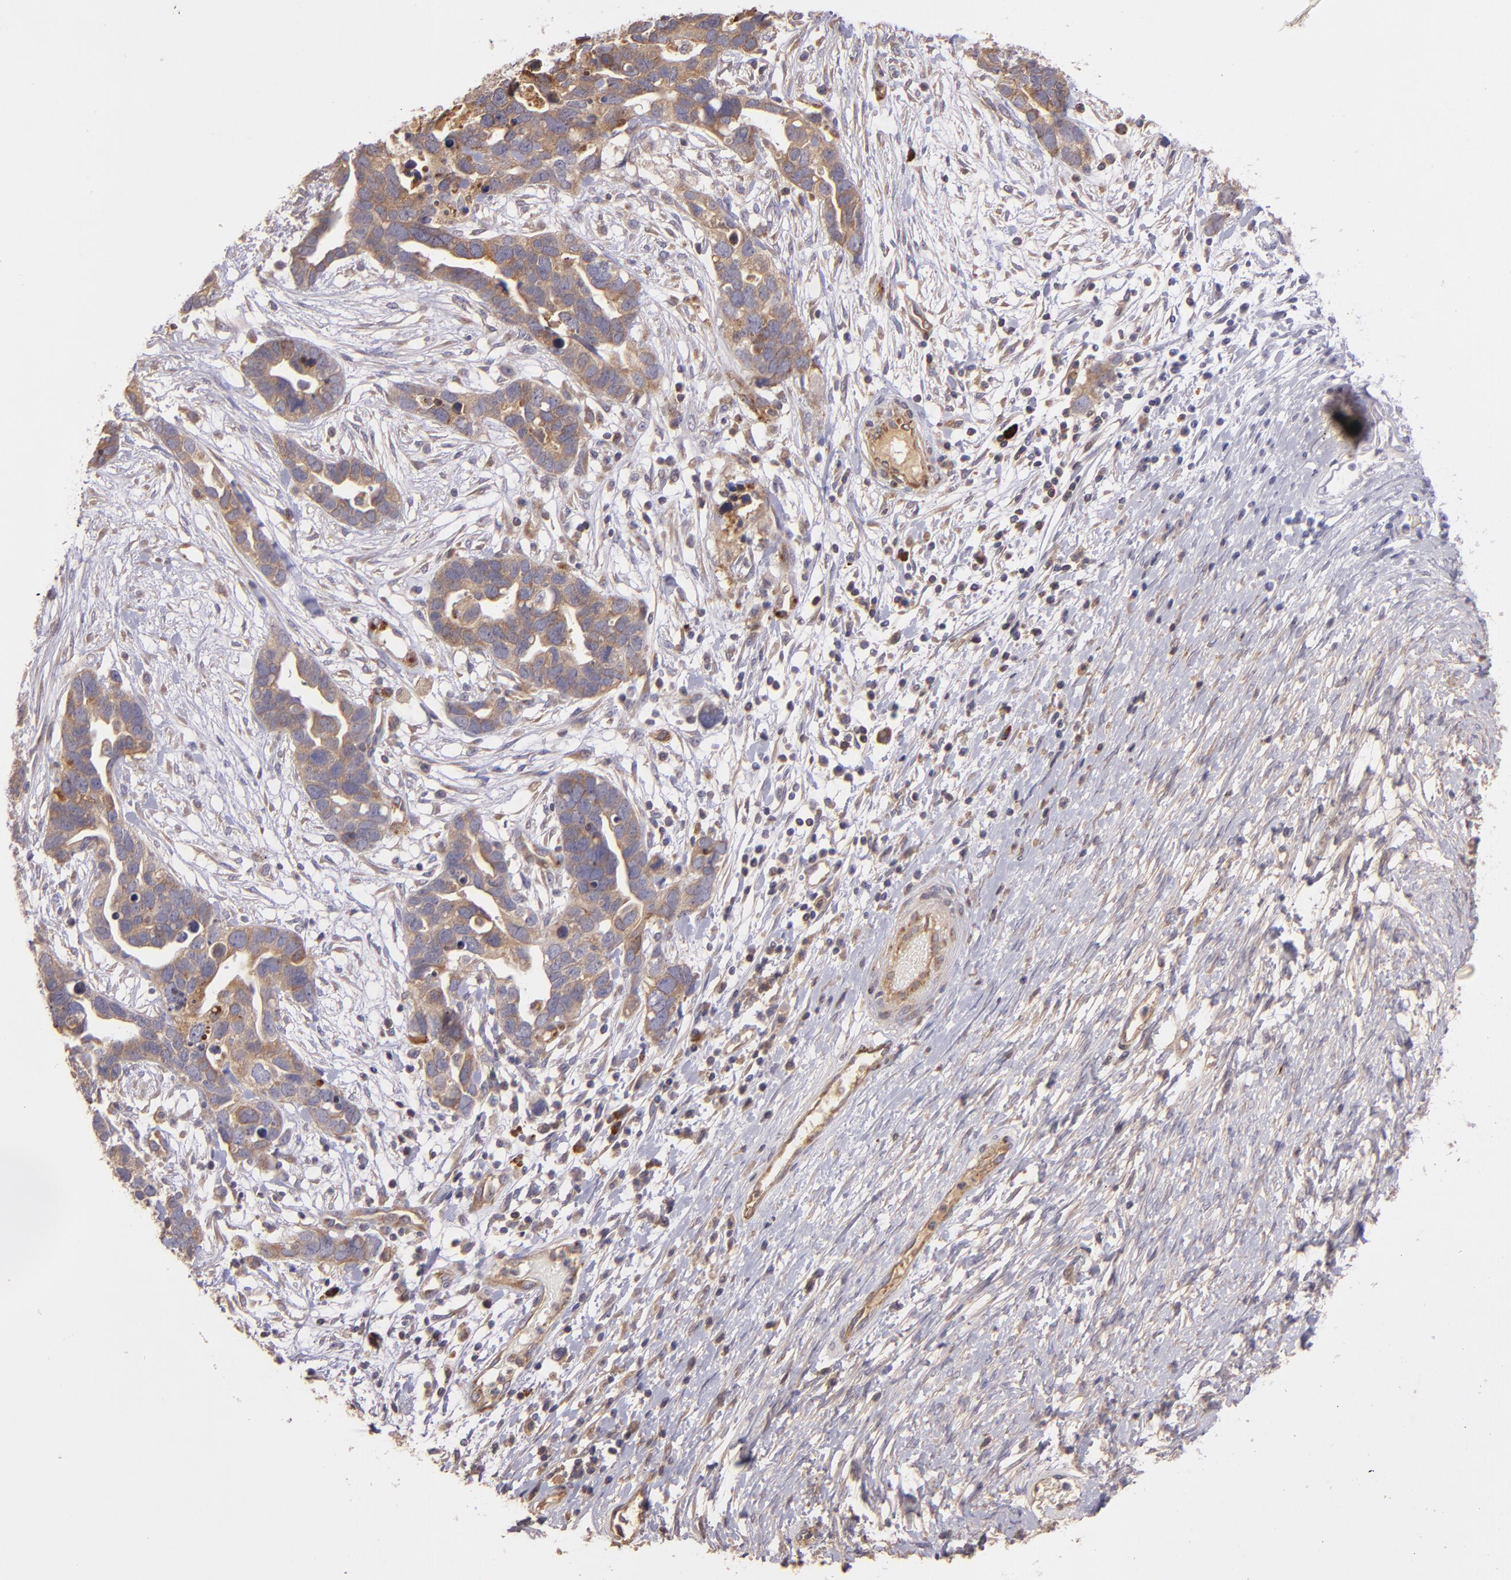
{"staining": {"intensity": "moderate", "quantity": ">75%", "location": "cytoplasmic/membranous"}, "tissue": "ovarian cancer", "cell_type": "Tumor cells", "image_type": "cancer", "snomed": [{"axis": "morphology", "description": "Cystadenocarcinoma, serous, NOS"}, {"axis": "topography", "description": "Ovary"}], "caption": "Immunohistochemistry (DAB (3,3'-diaminobenzidine)) staining of ovarian serous cystadenocarcinoma demonstrates moderate cytoplasmic/membranous protein expression in approximately >75% of tumor cells. (brown staining indicates protein expression, while blue staining denotes nuclei).", "gene": "ECE1", "patient": {"sex": "female", "age": 54}}